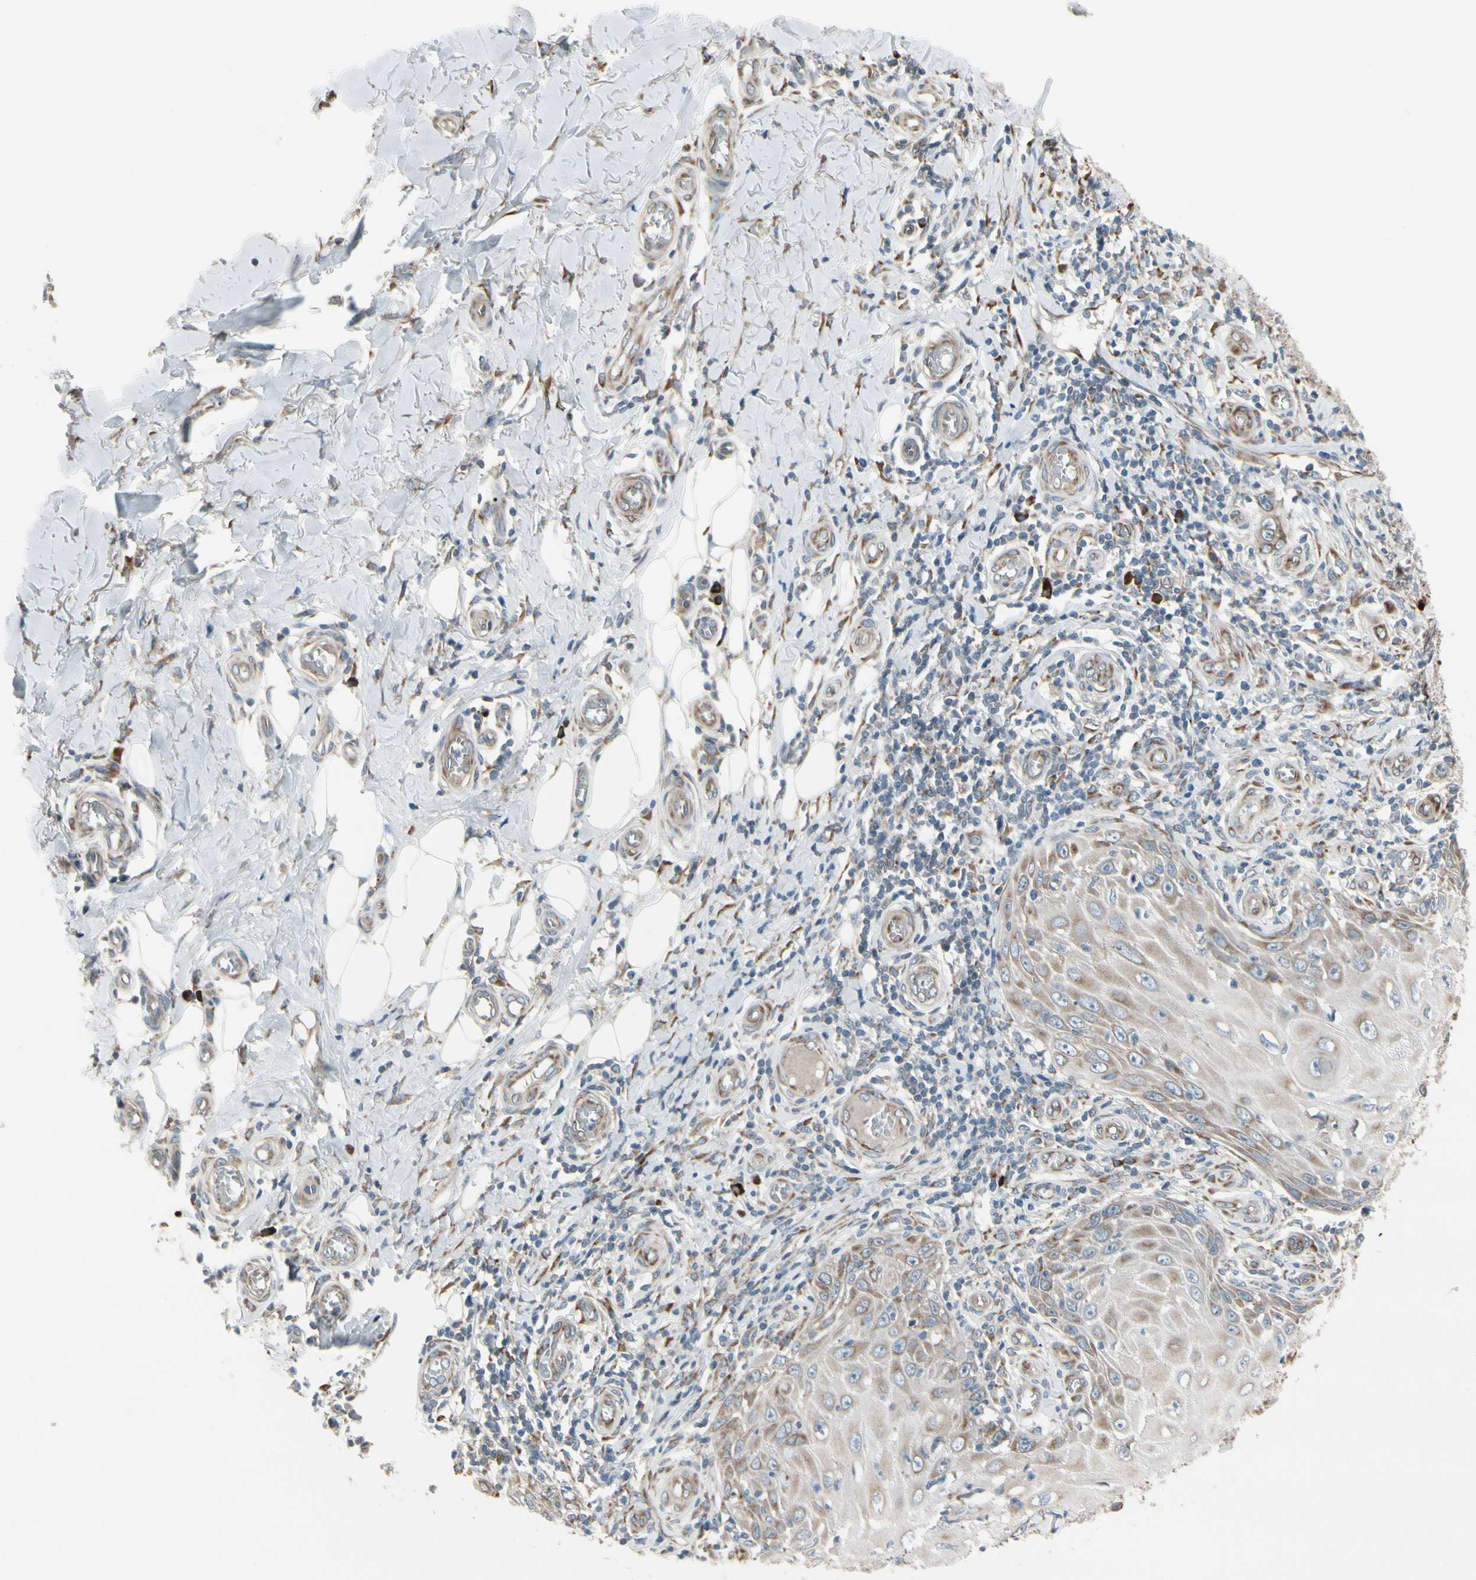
{"staining": {"intensity": "weak", "quantity": "25%-75%", "location": "cytoplasmic/membranous"}, "tissue": "skin cancer", "cell_type": "Tumor cells", "image_type": "cancer", "snomed": [{"axis": "morphology", "description": "Squamous cell carcinoma, NOS"}, {"axis": "topography", "description": "Skin"}], "caption": "About 25%-75% of tumor cells in skin cancer show weak cytoplasmic/membranous protein staining as visualized by brown immunohistochemical staining.", "gene": "FNDC3A", "patient": {"sex": "female", "age": 73}}